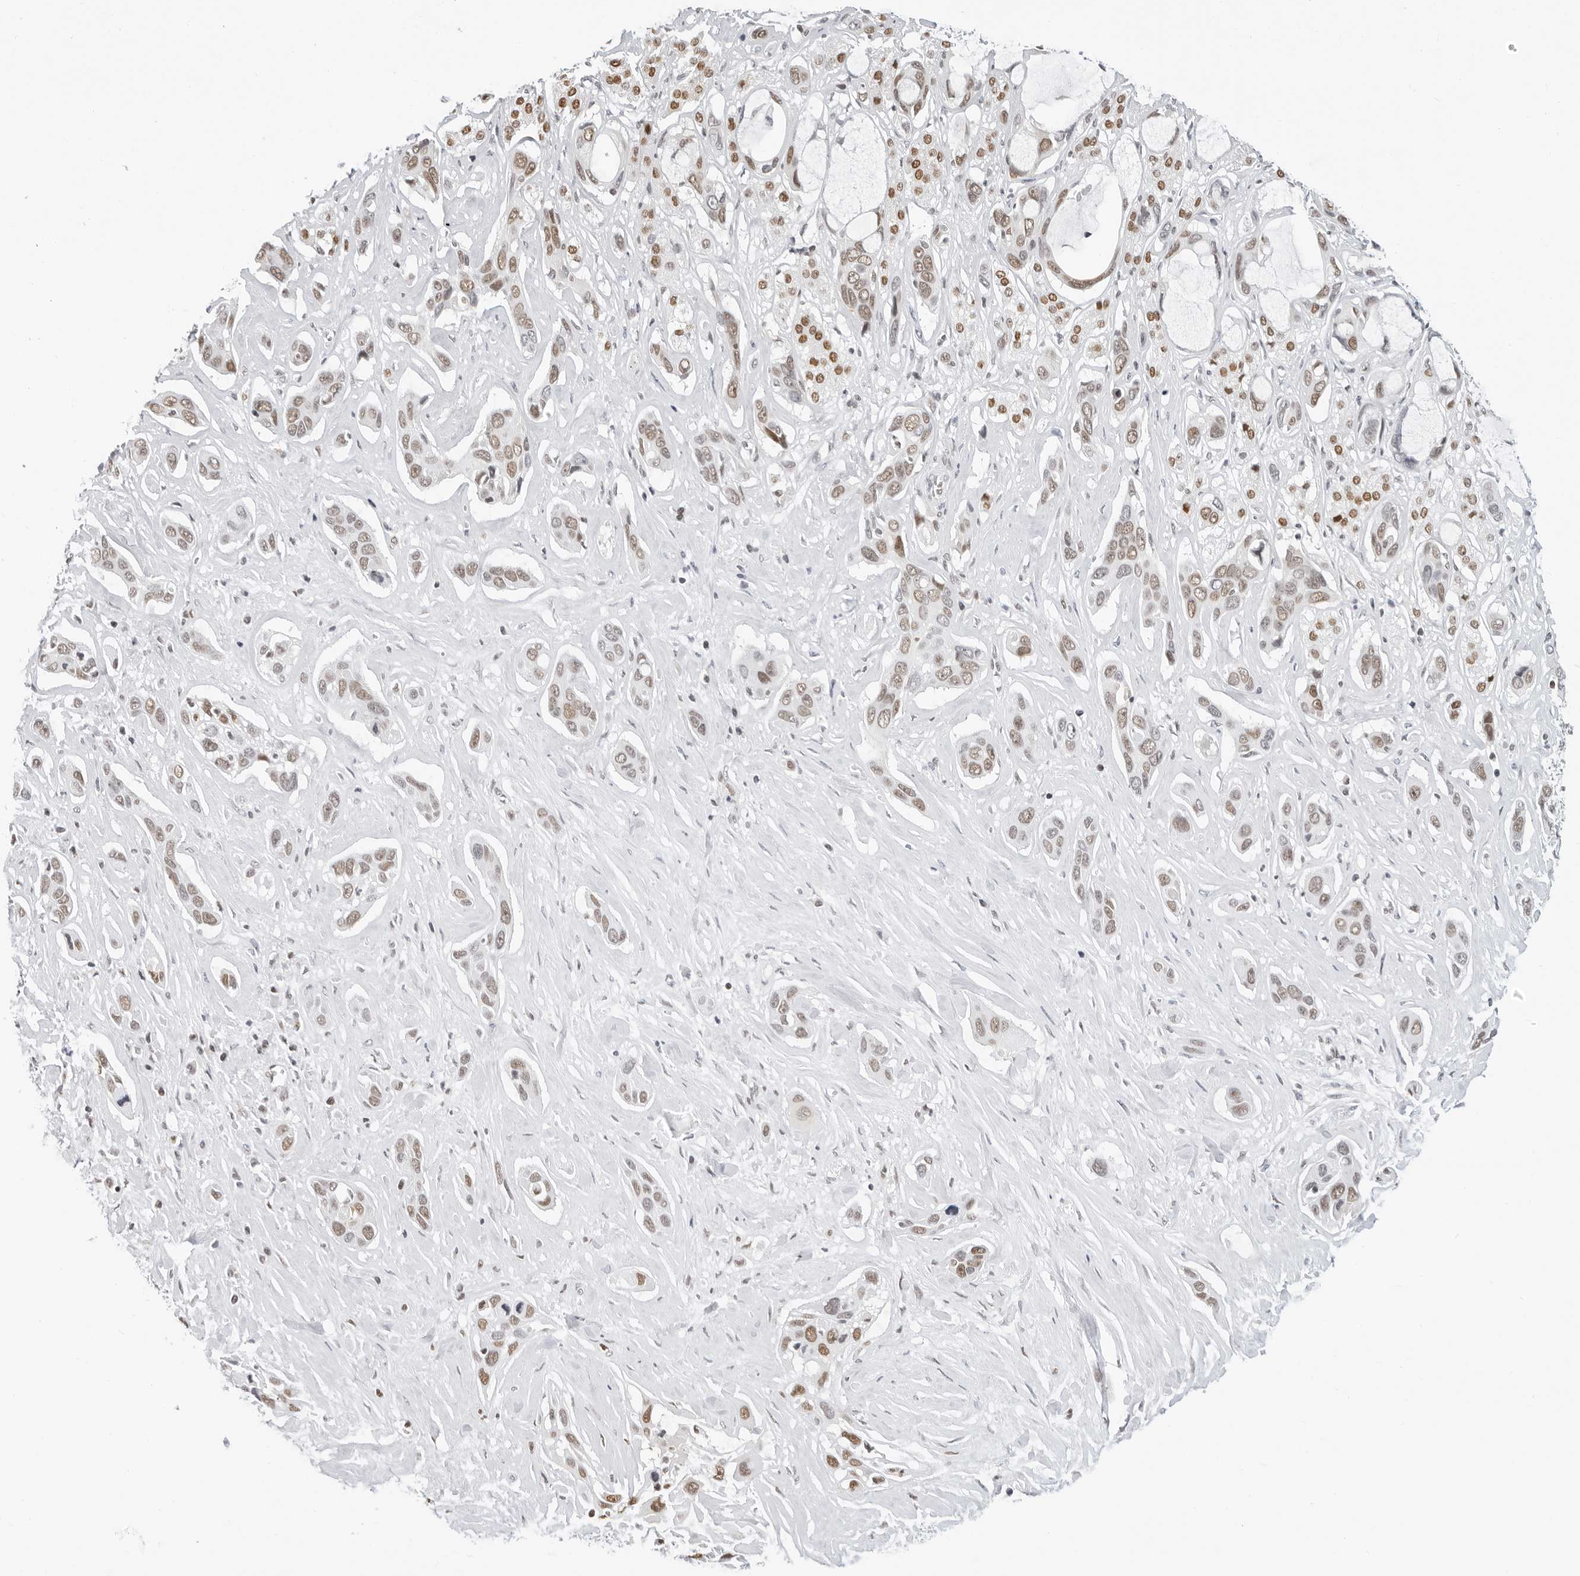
{"staining": {"intensity": "moderate", "quantity": ">75%", "location": "nuclear"}, "tissue": "pancreatic cancer", "cell_type": "Tumor cells", "image_type": "cancer", "snomed": [{"axis": "morphology", "description": "Adenocarcinoma, NOS"}, {"axis": "topography", "description": "Pancreas"}], "caption": "Pancreatic adenocarcinoma stained with a protein marker displays moderate staining in tumor cells.", "gene": "MSH6", "patient": {"sex": "female", "age": 60}}